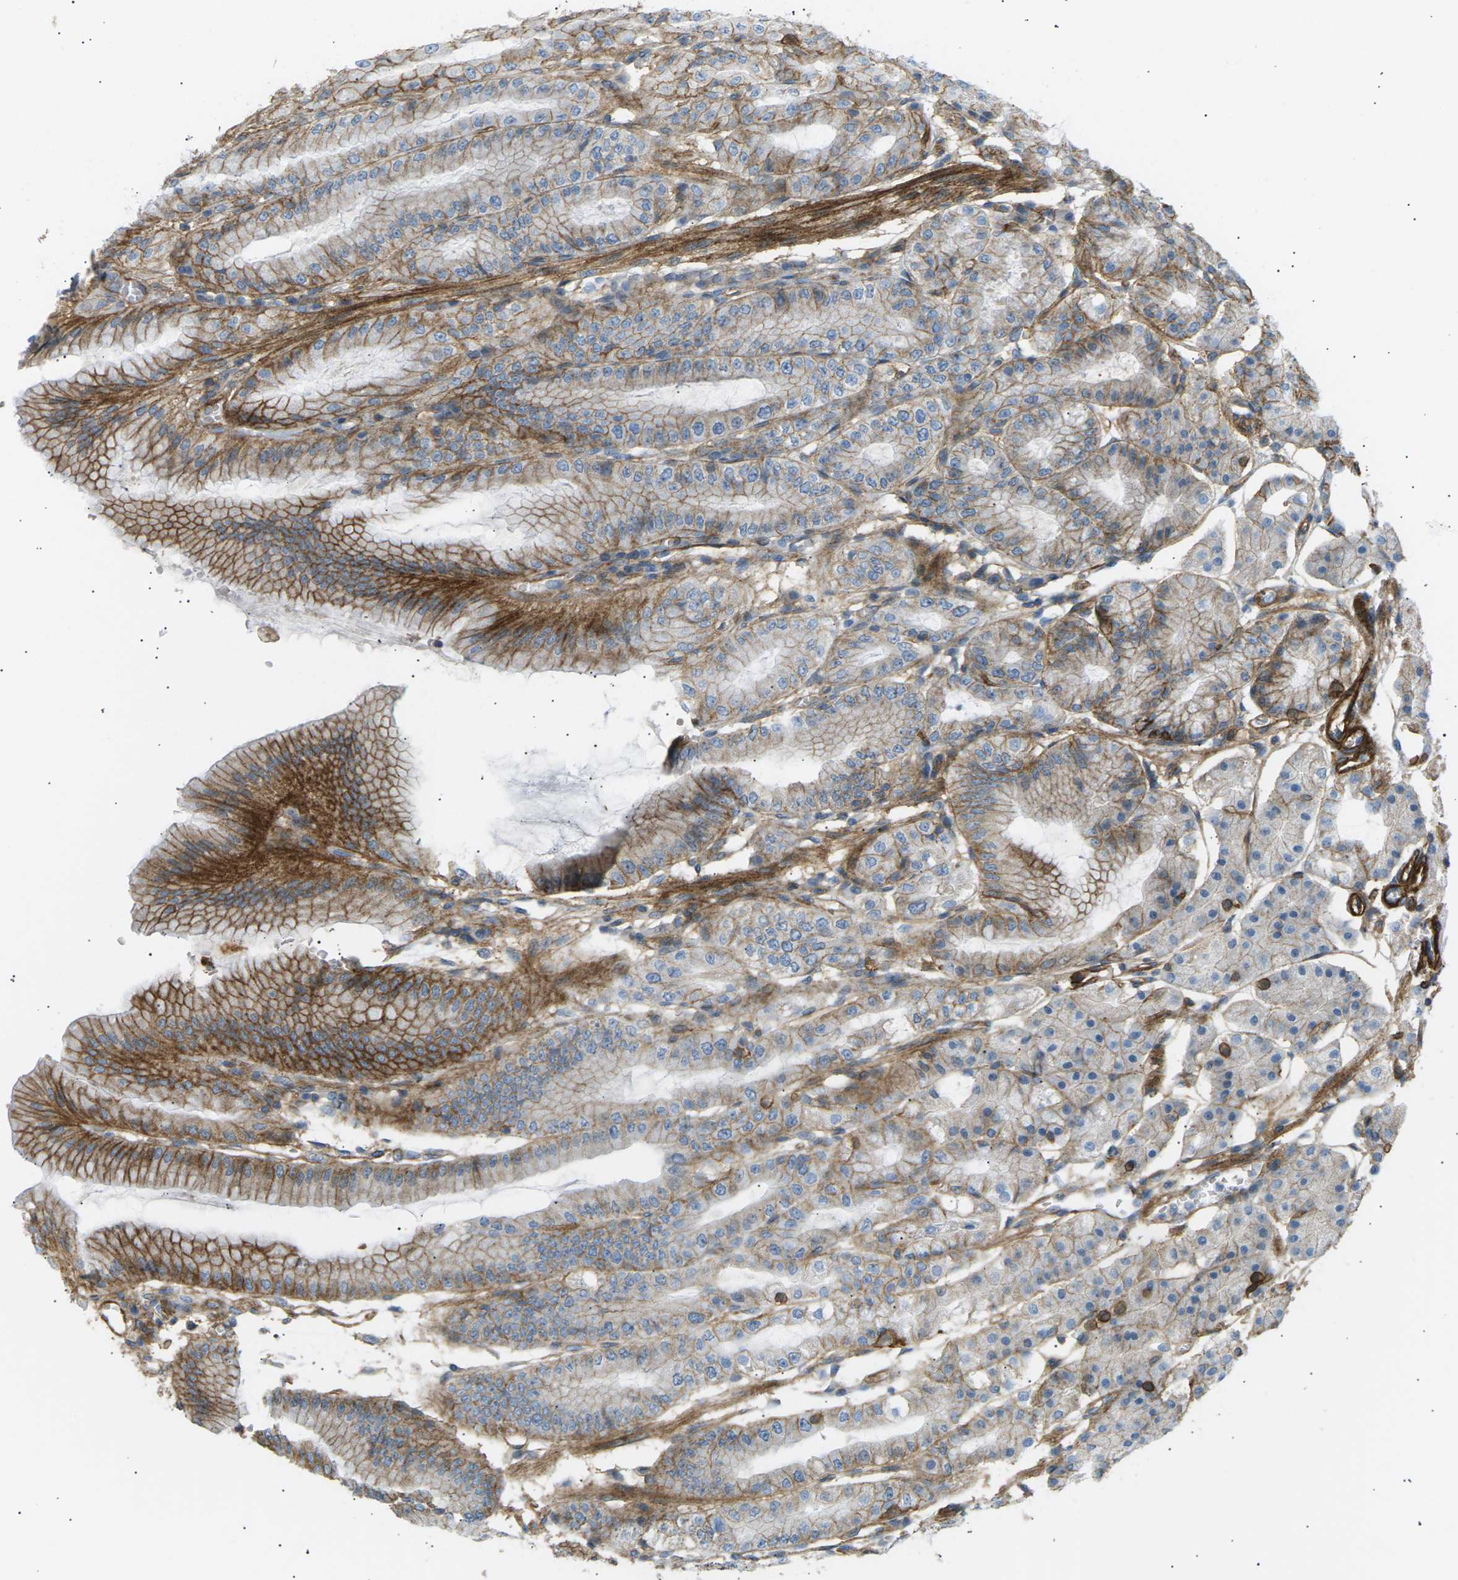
{"staining": {"intensity": "strong", "quantity": "25%-75%", "location": "cytoplasmic/membranous"}, "tissue": "stomach", "cell_type": "Glandular cells", "image_type": "normal", "snomed": [{"axis": "morphology", "description": "Normal tissue, NOS"}, {"axis": "topography", "description": "Stomach, lower"}], "caption": "The immunohistochemical stain labels strong cytoplasmic/membranous staining in glandular cells of unremarkable stomach. (DAB IHC, brown staining for protein, blue staining for nuclei).", "gene": "ATP2B4", "patient": {"sex": "male", "age": 71}}